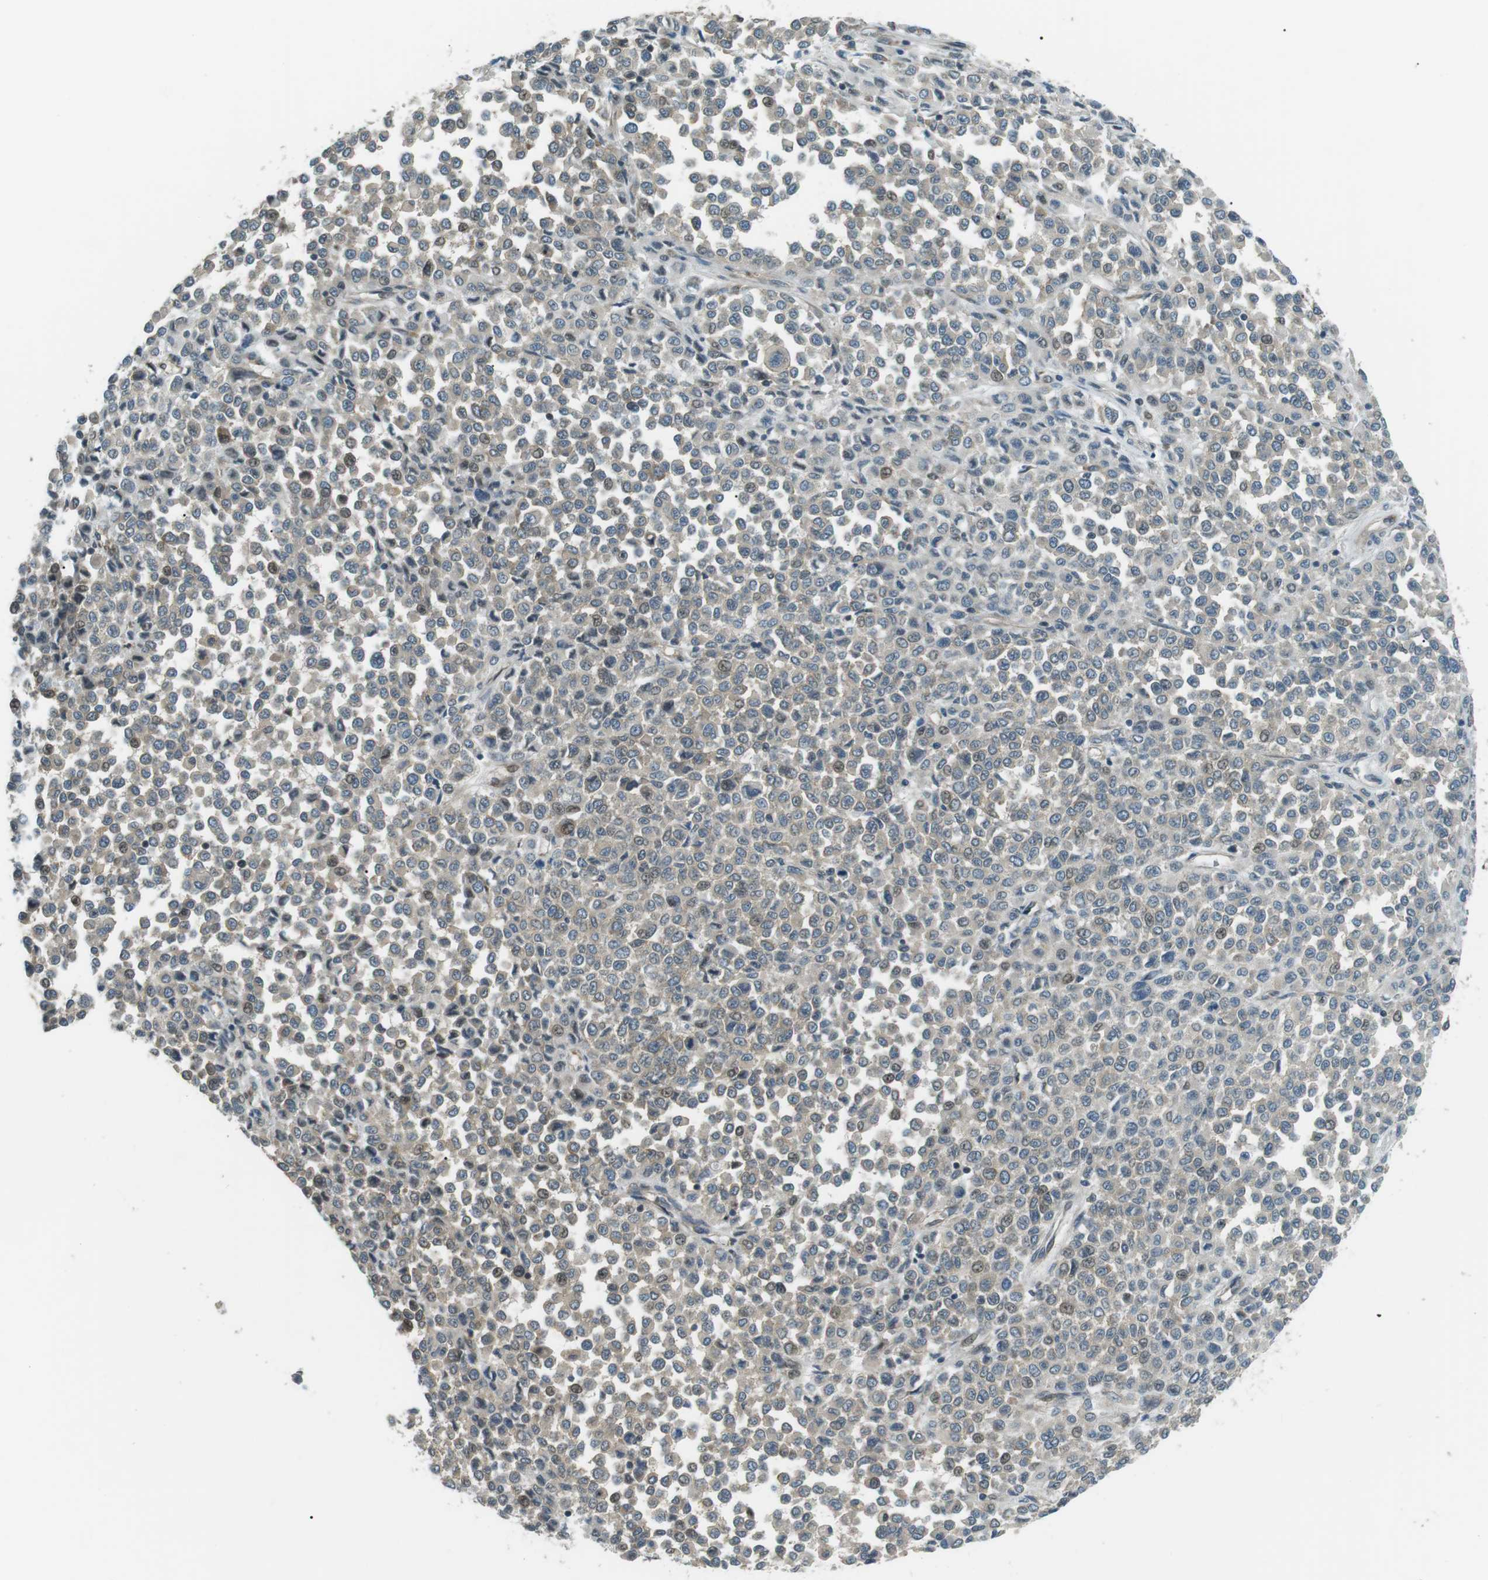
{"staining": {"intensity": "weak", "quantity": ">75%", "location": "cytoplasmic/membranous,nuclear"}, "tissue": "melanoma", "cell_type": "Tumor cells", "image_type": "cancer", "snomed": [{"axis": "morphology", "description": "Malignant melanoma, Metastatic site"}, {"axis": "topography", "description": "Pancreas"}], "caption": "An immunohistochemistry (IHC) photomicrograph of neoplastic tissue is shown. Protein staining in brown shows weak cytoplasmic/membranous and nuclear positivity in malignant melanoma (metastatic site) within tumor cells.", "gene": "TMEM74", "patient": {"sex": "female", "age": 30}}